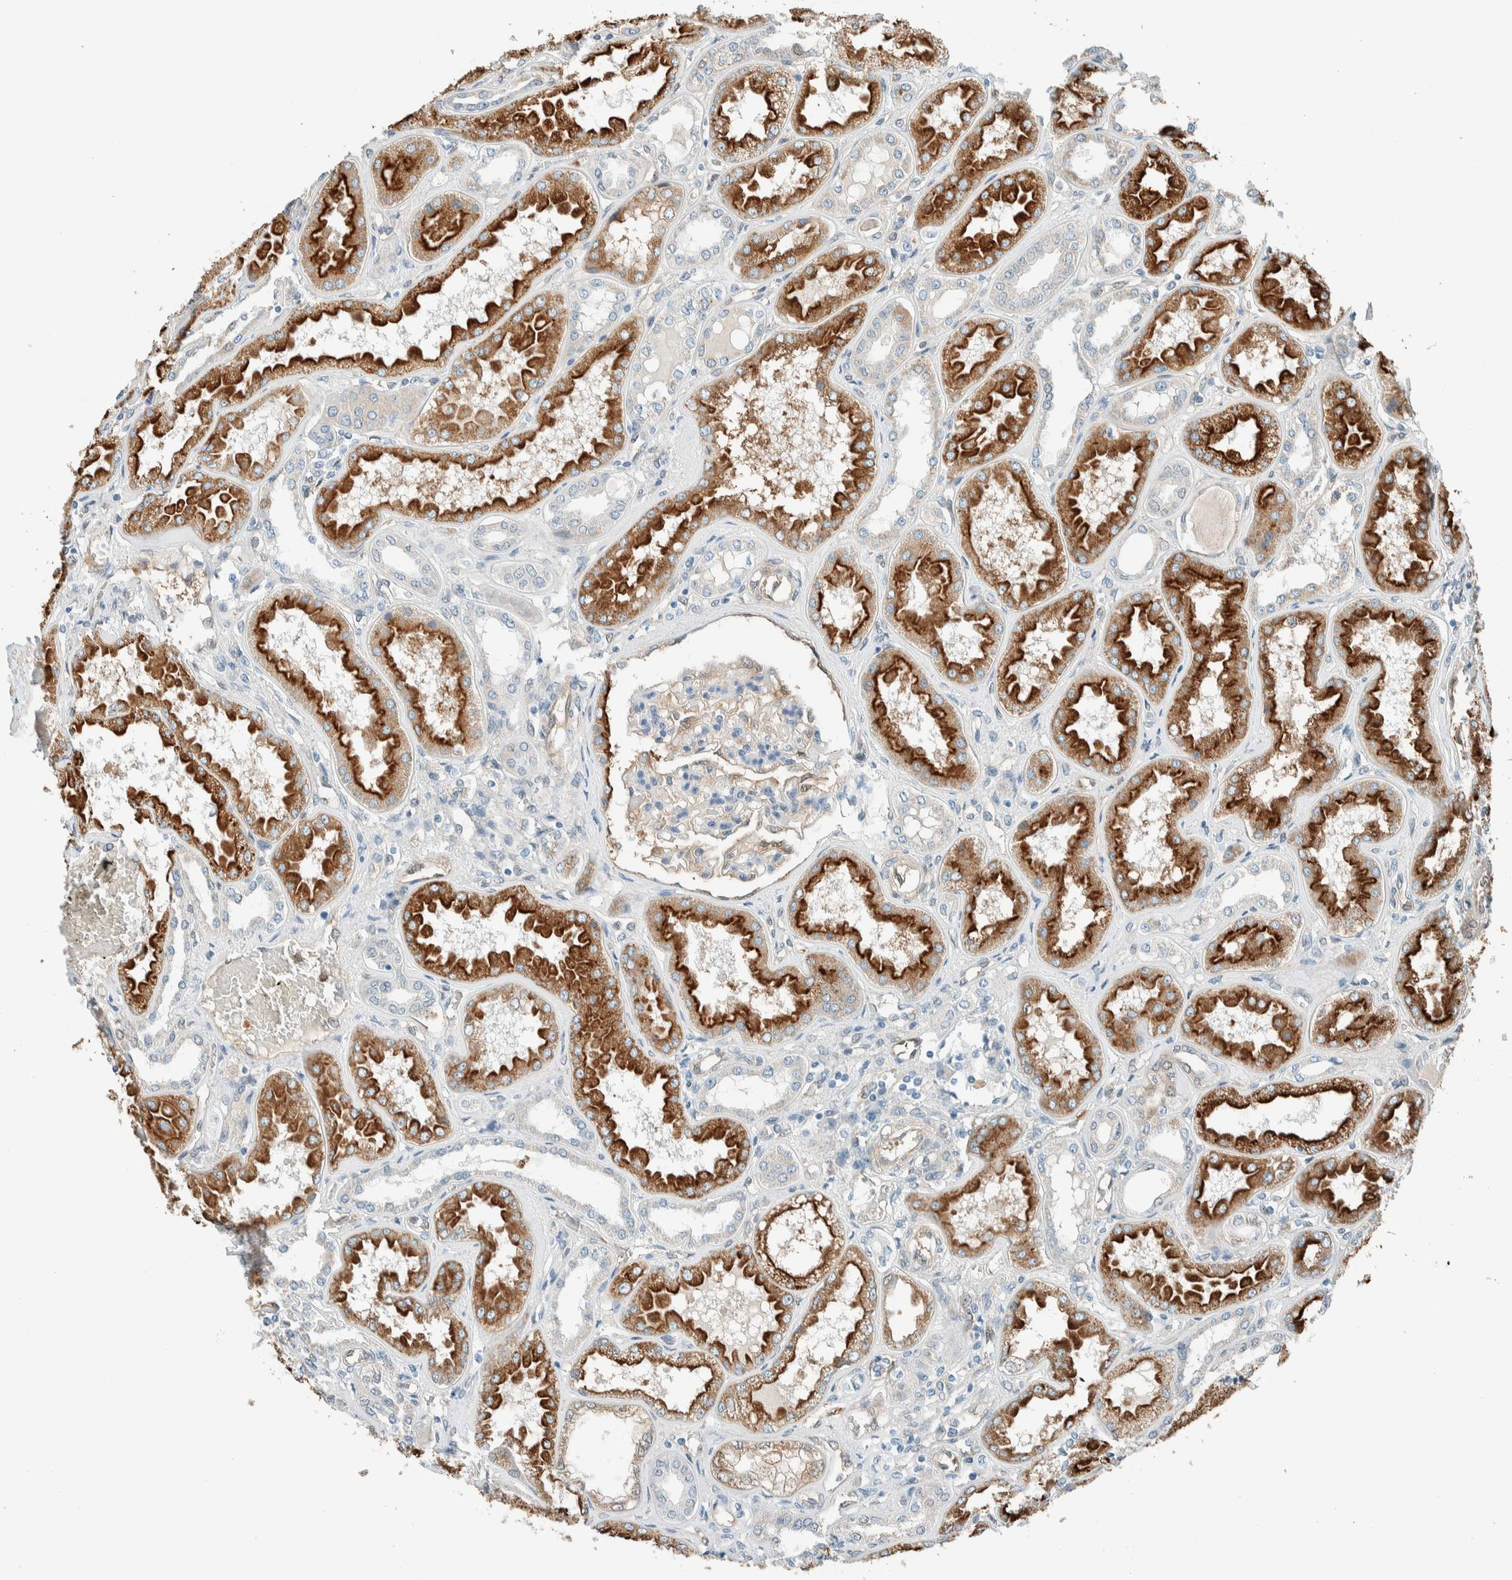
{"staining": {"intensity": "weak", "quantity": "<25%", "location": "cytoplasmic/membranous"}, "tissue": "kidney", "cell_type": "Cells in glomeruli", "image_type": "normal", "snomed": [{"axis": "morphology", "description": "Normal tissue, NOS"}, {"axis": "topography", "description": "Kidney"}], "caption": "IHC image of benign kidney: kidney stained with DAB (3,3'-diaminobenzidine) shows no significant protein positivity in cells in glomeruli. (DAB immunohistochemistry, high magnification).", "gene": "NXN", "patient": {"sex": "female", "age": 56}}